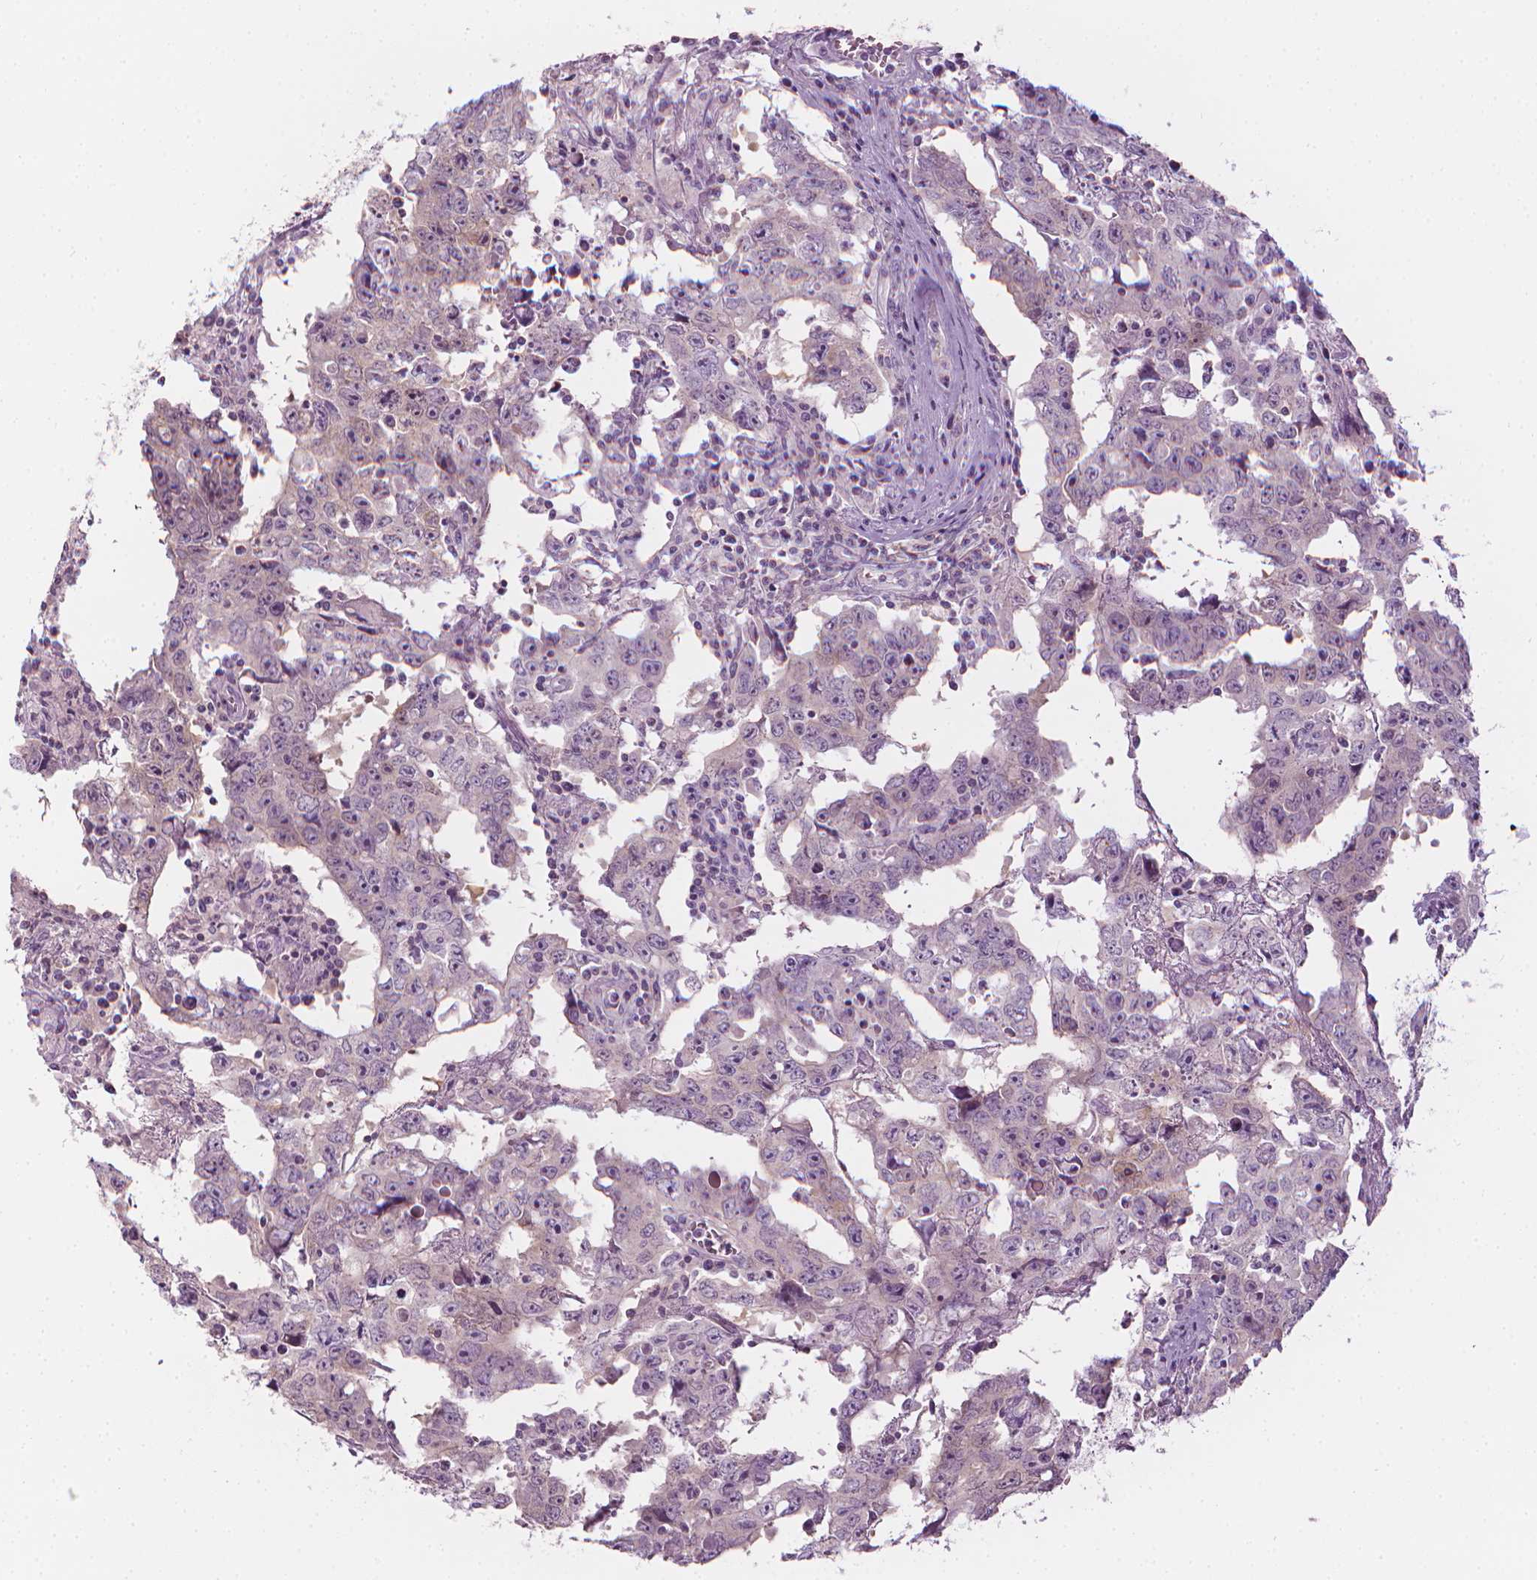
{"staining": {"intensity": "negative", "quantity": "none", "location": "none"}, "tissue": "testis cancer", "cell_type": "Tumor cells", "image_type": "cancer", "snomed": [{"axis": "morphology", "description": "Carcinoma, Embryonal, NOS"}, {"axis": "topography", "description": "Testis"}], "caption": "This is a histopathology image of immunohistochemistry (IHC) staining of embryonal carcinoma (testis), which shows no staining in tumor cells.", "gene": "SHMT1", "patient": {"sex": "male", "age": 22}}